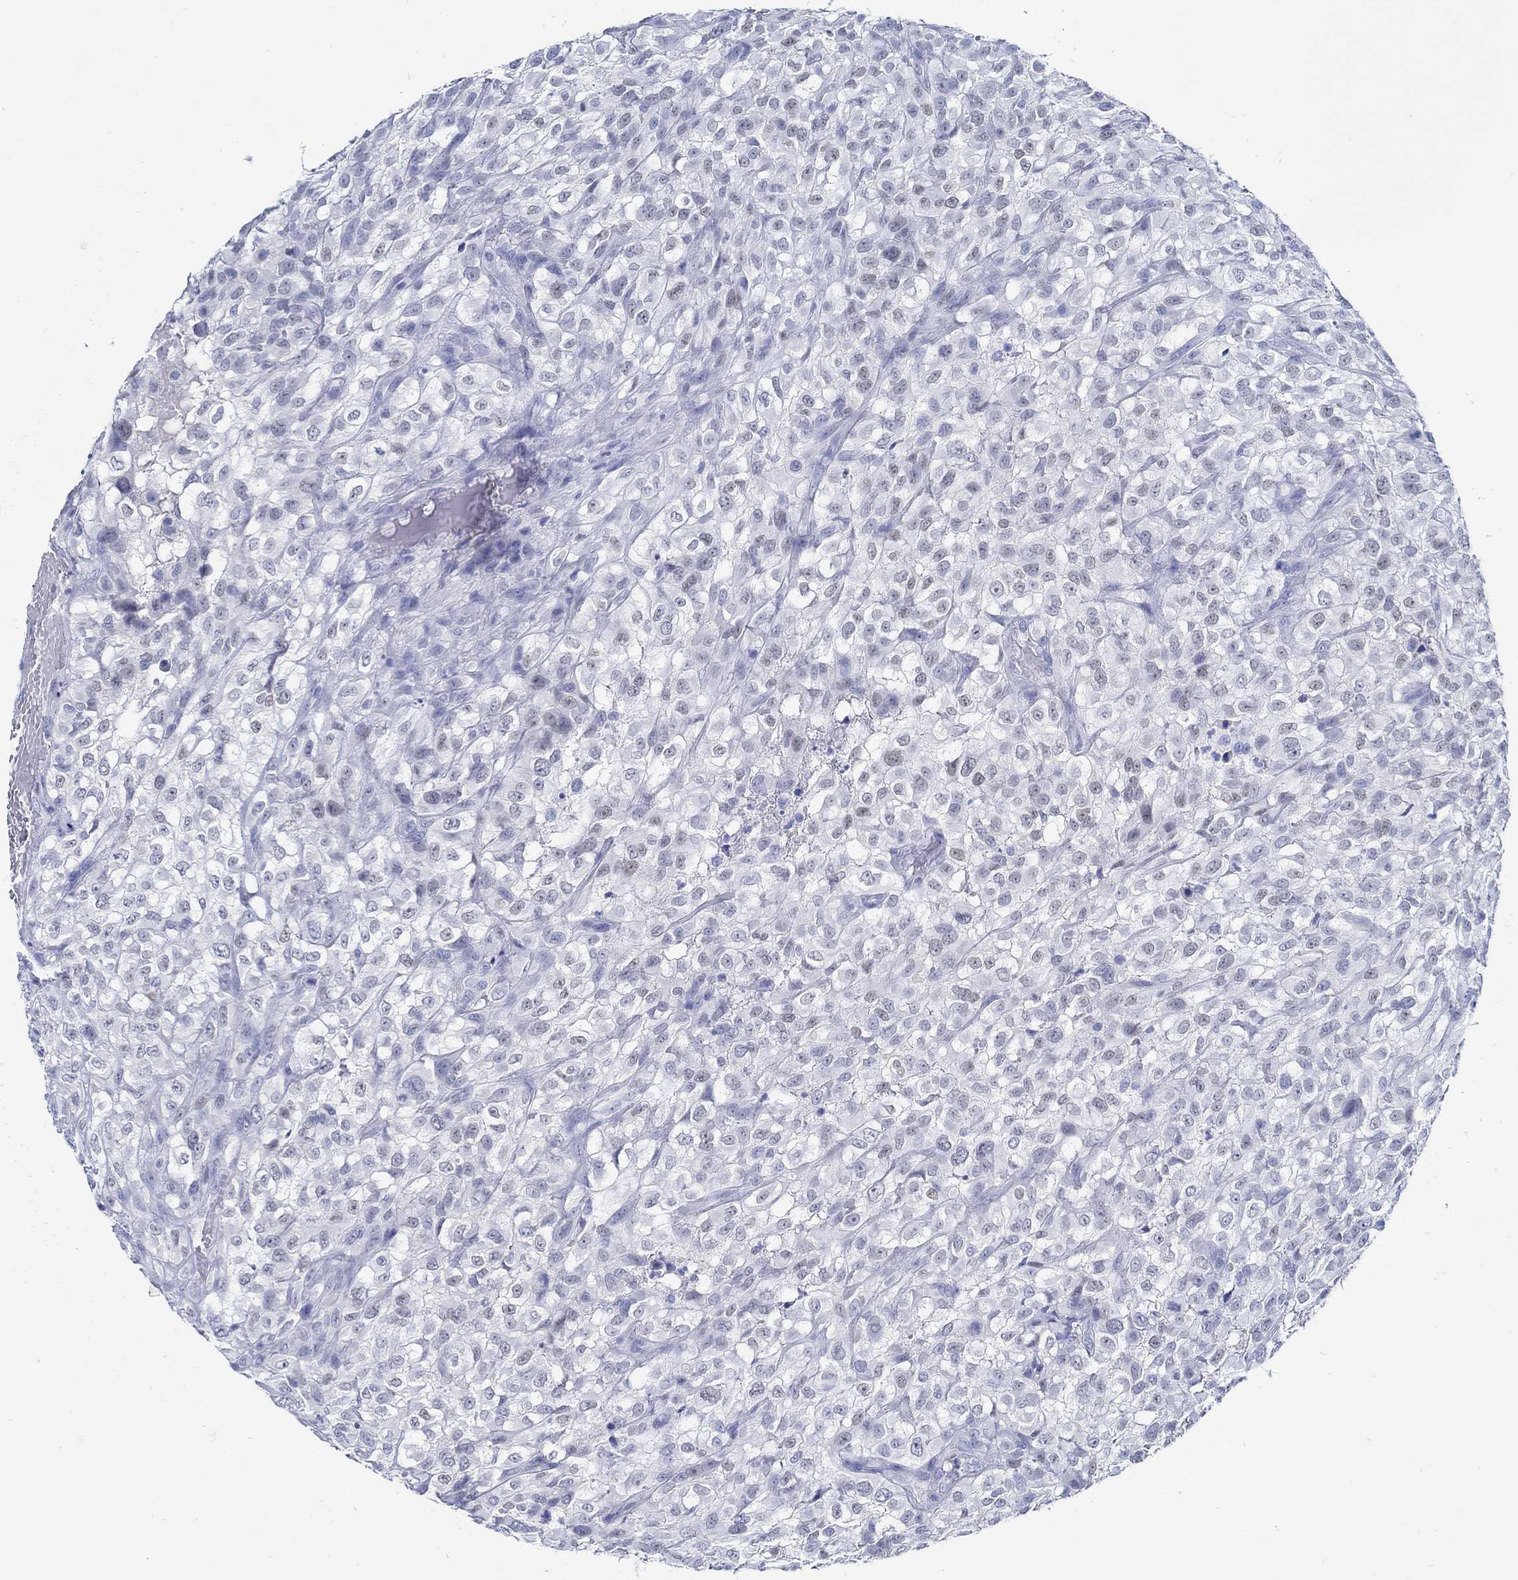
{"staining": {"intensity": "negative", "quantity": "none", "location": "none"}, "tissue": "urothelial cancer", "cell_type": "Tumor cells", "image_type": "cancer", "snomed": [{"axis": "morphology", "description": "Urothelial carcinoma, High grade"}, {"axis": "topography", "description": "Urinary bladder"}], "caption": "Immunohistochemistry histopathology image of neoplastic tissue: high-grade urothelial carcinoma stained with DAB demonstrates no significant protein expression in tumor cells. (Brightfield microscopy of DAB immunohistochemistry at high magnification).", "gene": "PAX9", "patient": {"sex": "male", "age": 56}}